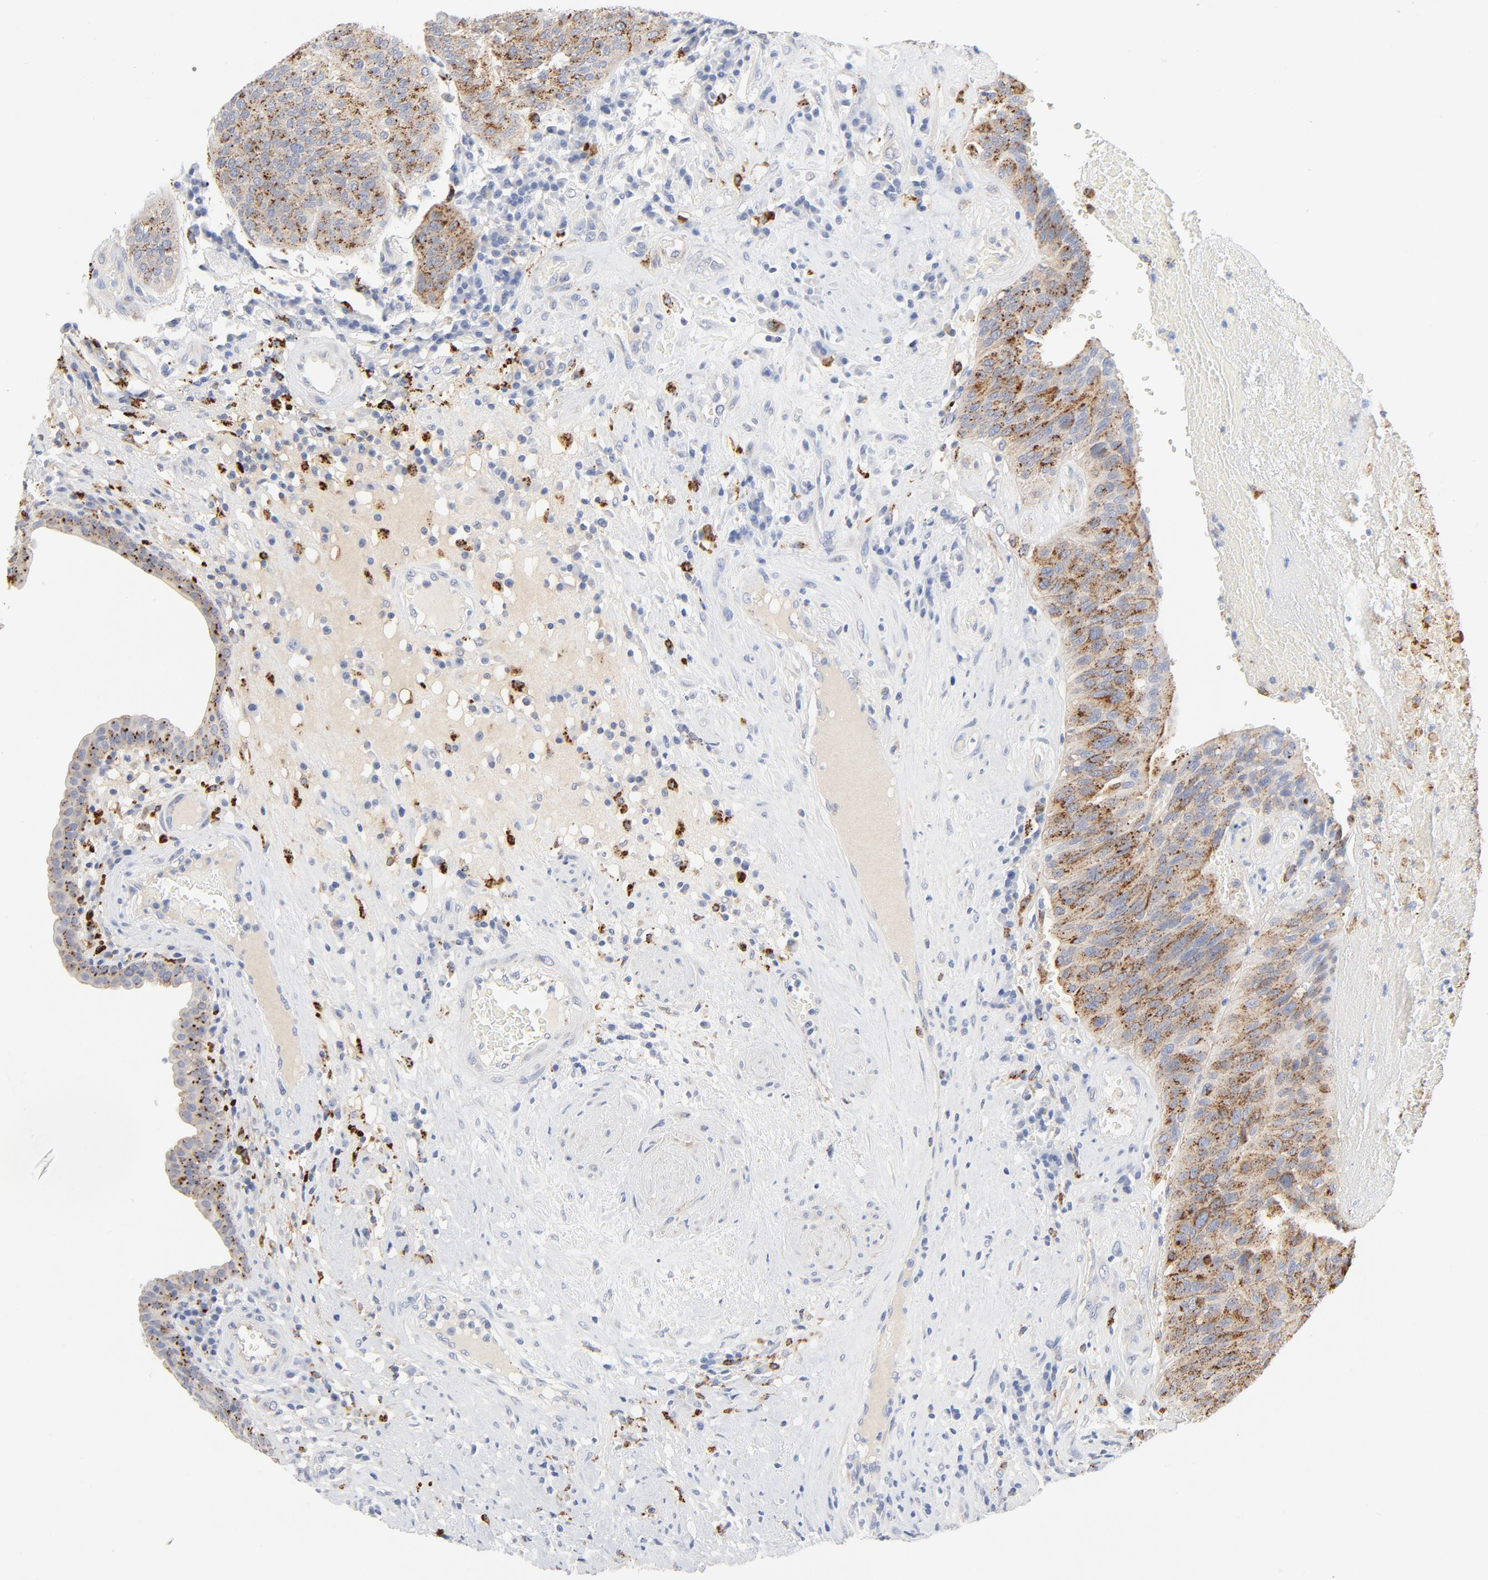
{"staining": {"intensity": "moderate", "quantity": ">75%", "location": "cytoplasmic/membranous"}, "tissue": "urothelial cancer", "cell_type": "Tumor cells", "image_type": "cancer", "snomed": [{"axis": "morphology", "description": "Urothelial carcinoma, High grade"}, {"axis": "topography", "description": "Urinary bladder"}], "caption": "The immunohistochemical stain highlights moderate cytoplasmic/membranous staining in tumor cells of urothelial cancer tissue.", "gene": "MAGEB17", "patient": {"sex": "male", "age": 66}}